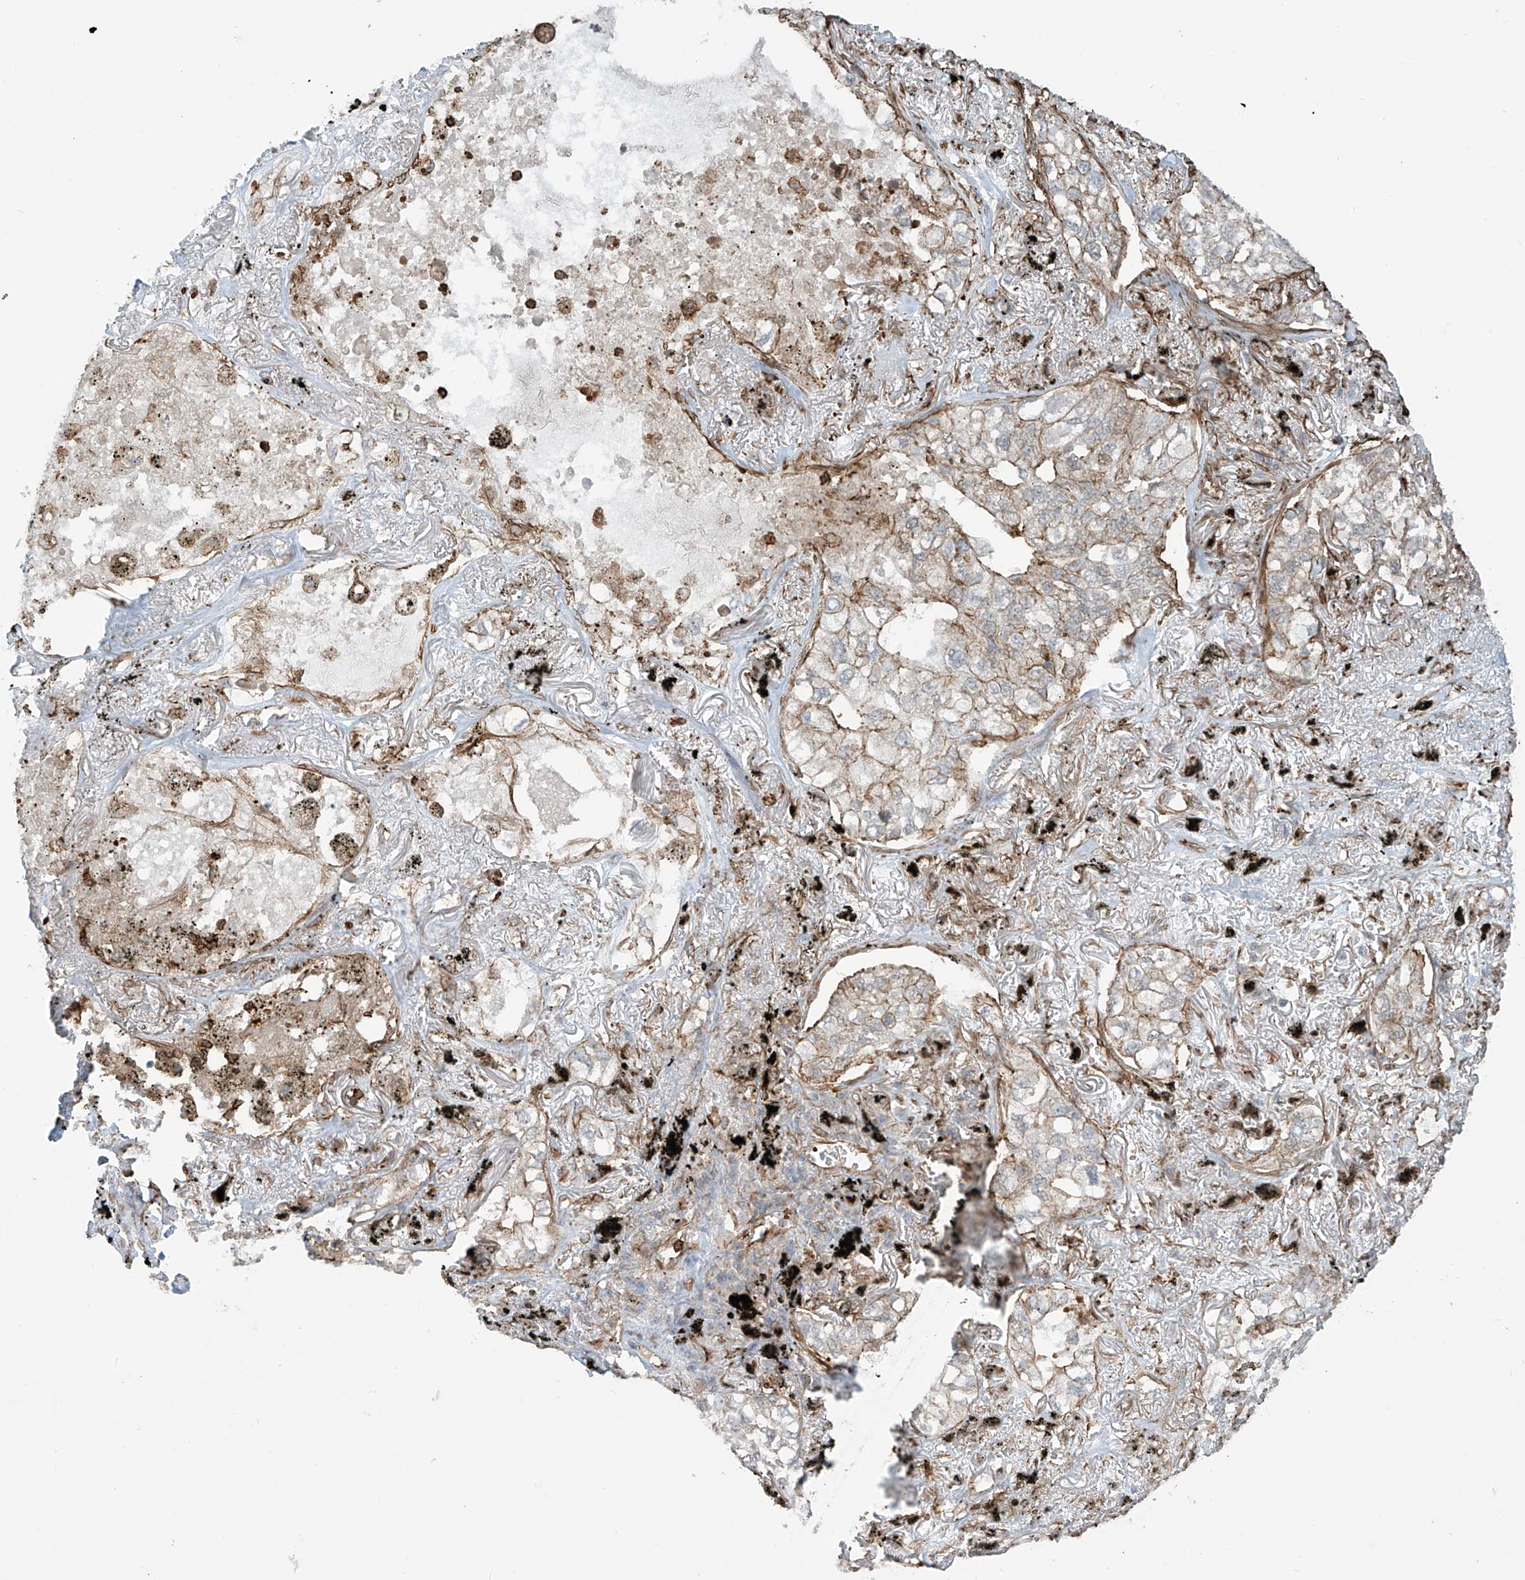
{"staining": {"intensity": "weak", "quantity": "25%-75%", "location": "cytoplasmic/membranous"}, "tissue": "lung cancer", "cell_type": "Tumor cells", "image_type": "cancer", "snomed": [{"axis": "morphology", "description": "Adenocarcinoma, NOS"}, {"axis": "topography", "description": "Lung"}], "caption": "Immunohistochemistry (DAB (3,3'-diaminobenzidine)) staining of human lung adenocarcinoma exhibits weak cytoplasmic/membranous protein expression in about 25%-75% of tumor cells.", "gene": "SLC9A2", "patient": {"sex": "male", "age": 65}}